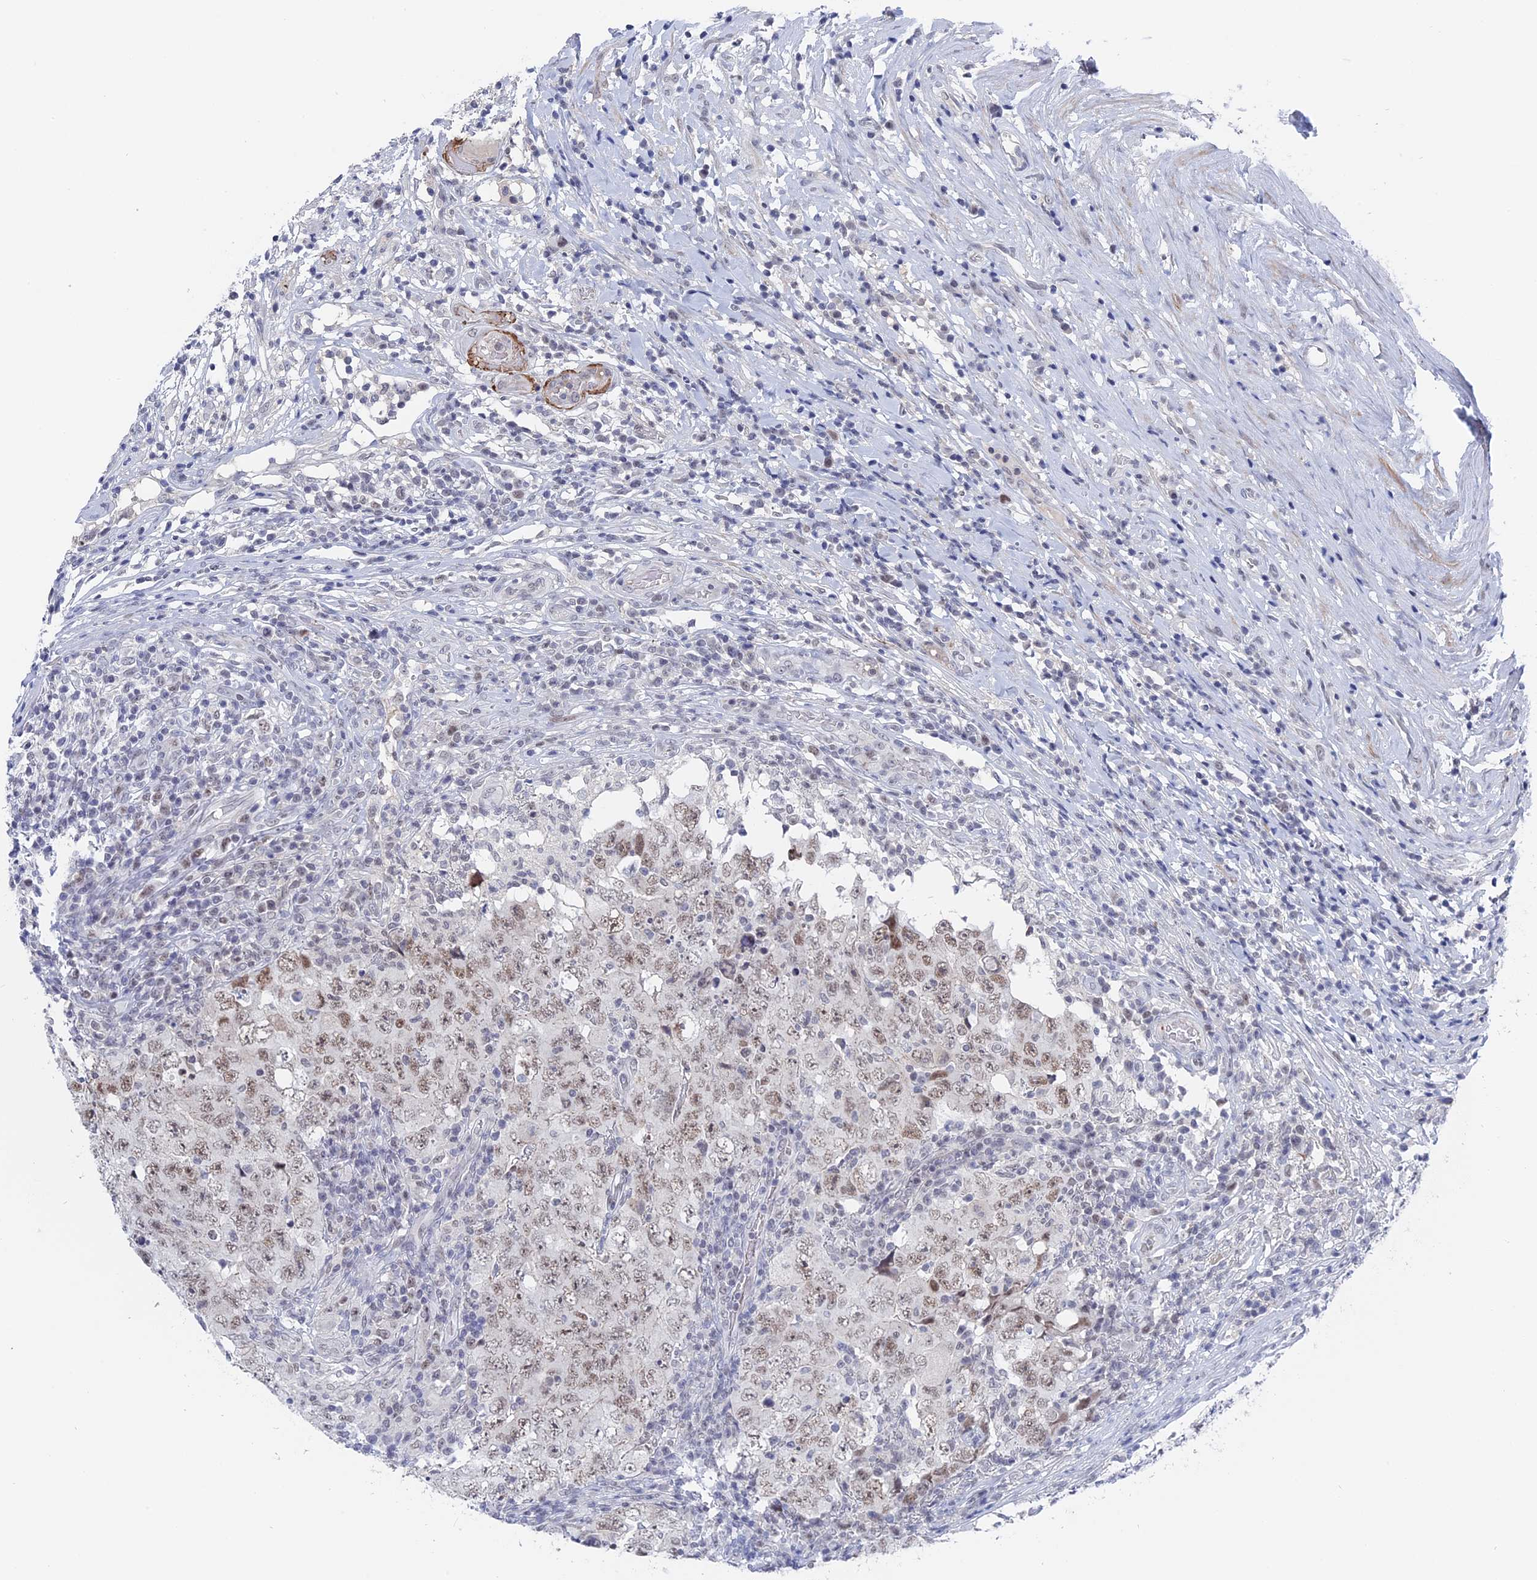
{"staining": {"intensity": "weak", "quantity": ">75%", "location": "nuclear"}, "tissue": "testis cancer", "cell_type": "Tumor cells", "image_type": "cancer", "snomed": [{"axis": "morphology", "description": "Carcinoma, Embryonal, NOS"}, {"axis": "topography", "description": "Testis"}], "caption": "High-power microscopy captured an immunohistochemistry (IHC) photomicrograph of testis cancer, revealing weak nuclear staining in about >75% of tumor cells. (DAB (3,3'-diaminobenzidine) = brown stain, brightfield microscopy at high magnification).", "gene": "BRD2", "patient": {"sex": "male", "age": 26}}